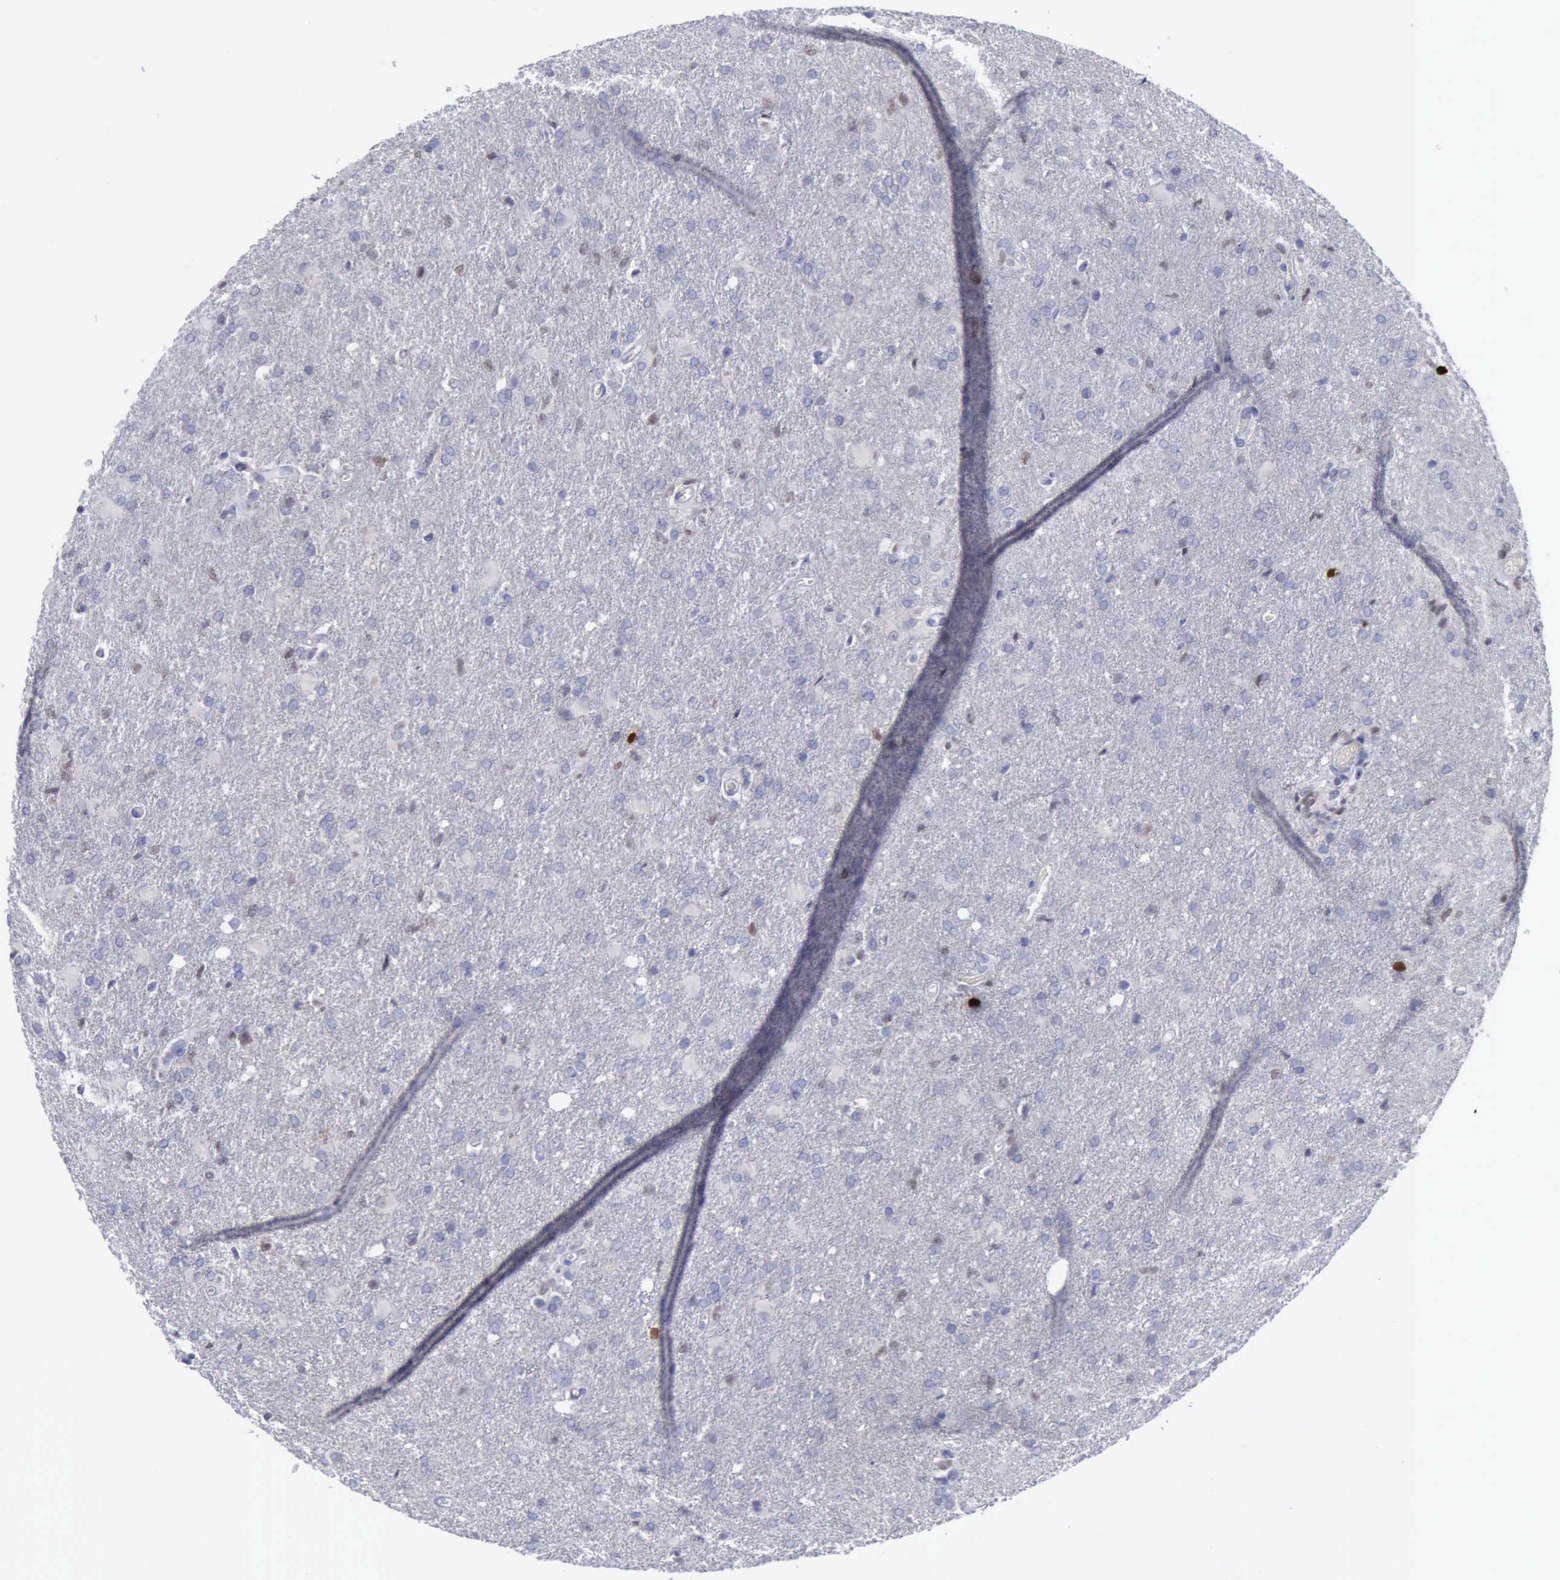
{"staining": {"intensity": "negative", "quantity": "none", "location": "none"}, "tissue": "glioma", "cell_type": "Tumor cells", "image_type": "cancer", "snomed": [{"axis": "morphology", "description": "Glioma, malignant, High grade"}, {"axis": "topography", "description": "Brain"}], "caption": "Tumor cells are negative for protein expression in human malignant high-grade glioma.", "gene": "SATB2", "patient": {"sex": "male", "age": 68}}